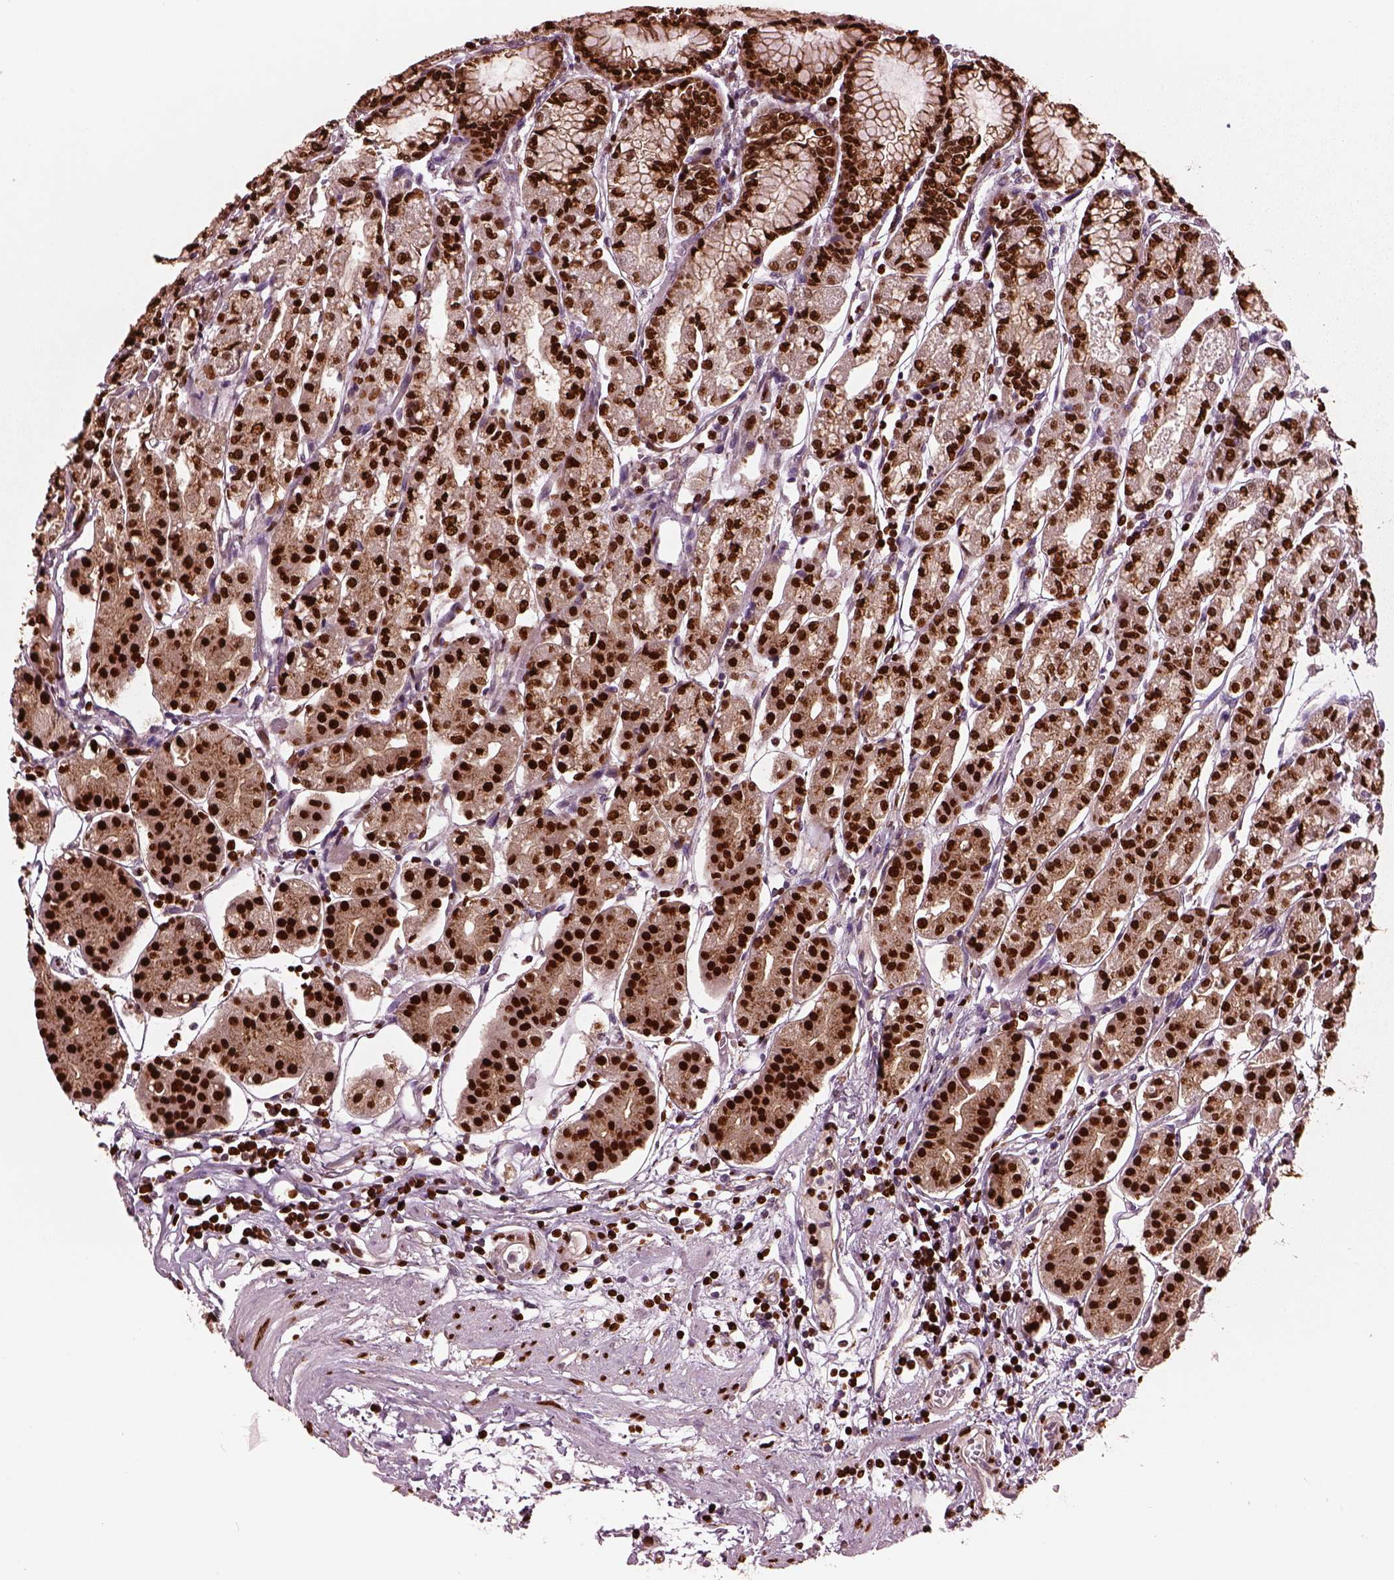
{"staining": {"intensity": "strong", "quantity": "25%-75%", "location": "nuclear"}, "tissue": "stomach", "cell_type": "Glandular cells", "image_type": "normal", "snomed": [{"axis": "morphology", "description": "Normal tissue, NOS"}, {"axis": "topography", "description": "Skeletal muscle"}, {"axis": "topography", "description": "Stomach"}], "caption": "The micrograph shows a brown stain indicating the presence of a protein in the nuclear of glandular cells in stomach.", "gene": "RUFY3", "patient": {"sex": "female", "age": 57}}